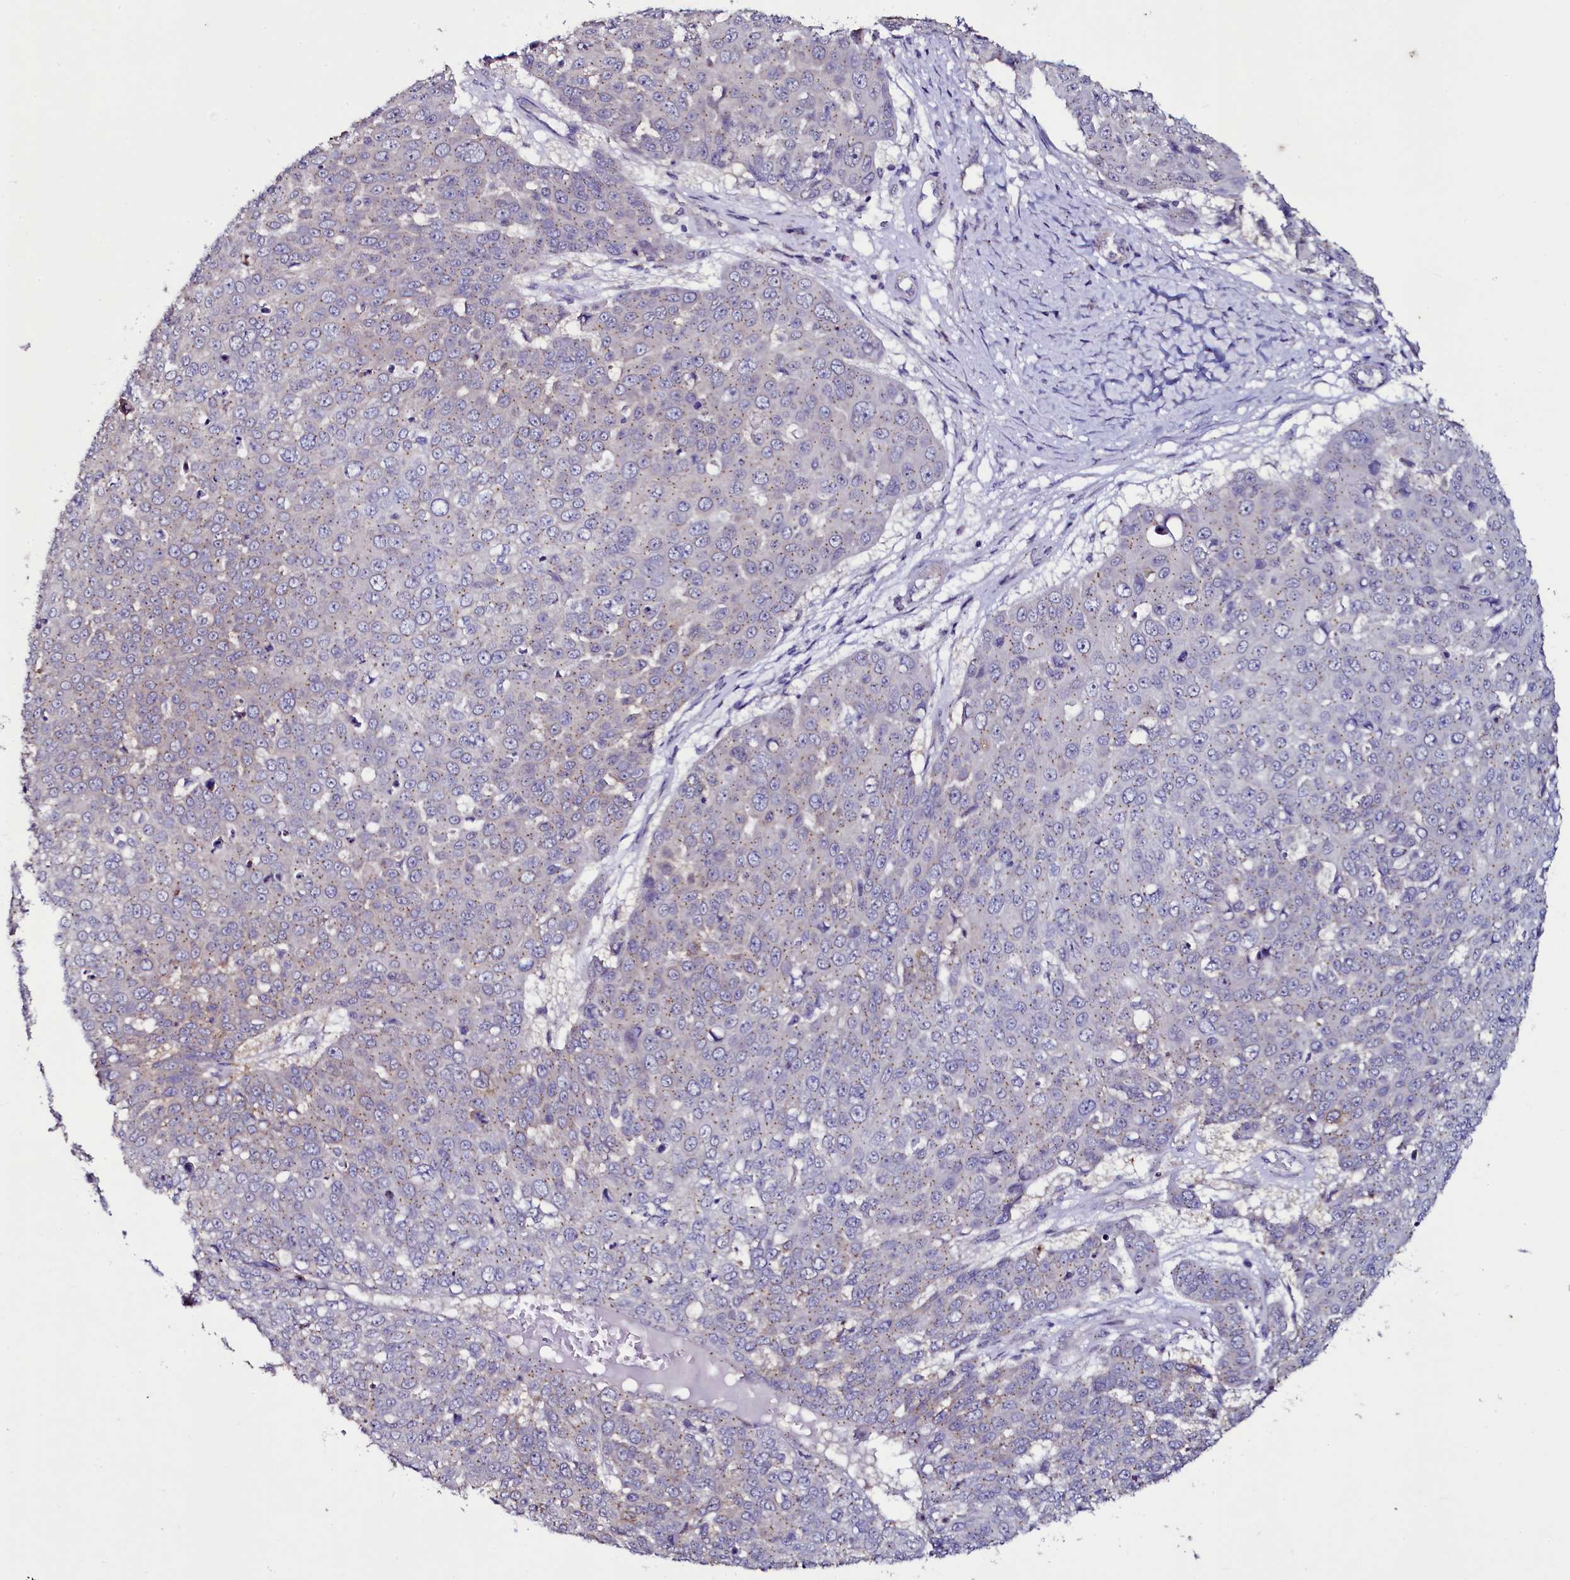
{"staining": {"intensity": "negative", "quantity": "none", "location": "none"}, "tissue": "skin cancer", "cell_type": "Tumor cells", "image_type": "cancer", "snomed": [{"axis": "morphology", "description": "Squamous cell carcinoma, NOS"}, {"axis": "topography", "description": "Skin"}], "caption": "Immunohistochemistry (IHC) micrograph of neoplastic tissue: skin cancer stained with DAB exhibits no significant protein positivity in tumor cells. The staining was performed using DAB to visualize the protein expression in brown, while the nuclei were stained in blue with hematoxylin (Magnification: 20x).", "gene": "USPL1", "patient": {"sex": "male", "age": 71}}